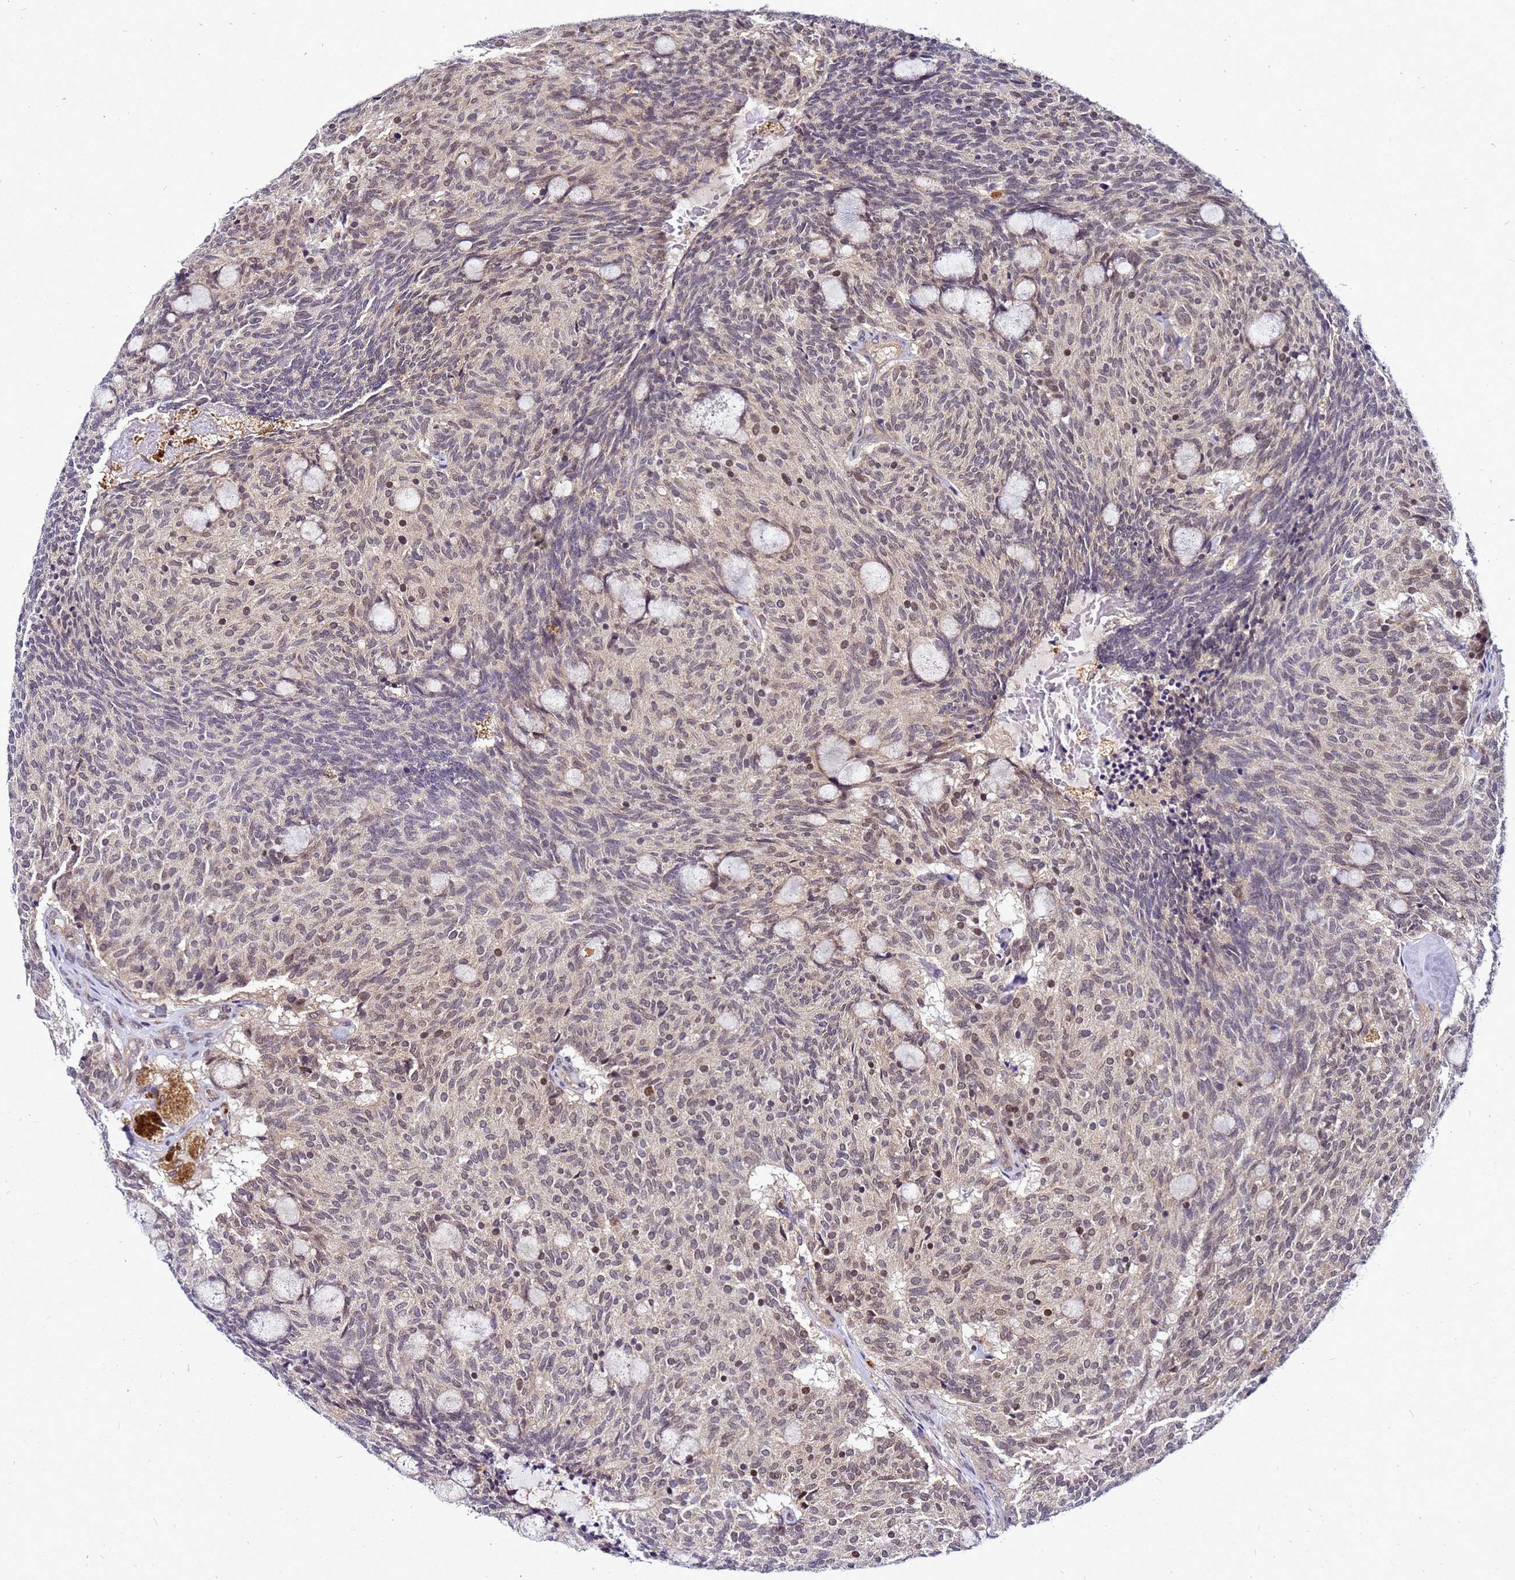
{"staining": {"intensity": "weak", "quantity": "25%-75%", "location": "cytoplasmic/membranous"}, "tissue": "carcinoid", "cell_type": "Tumor cells", "image_type": "cancer", "snomed": [{"axis": "morphology", "description": "Carcinoid, malignant, NOS"}, {"axis": "topography", "description": "Pancreas"}], "caption": "Human carcinoid stained with a brown dye demonstrates weak cytoplasmic/membranous positive expression in approximately 25%-75% of tumor cells.", "gene": "SAT1", "patient": {"sex": "female", "age": 54}}